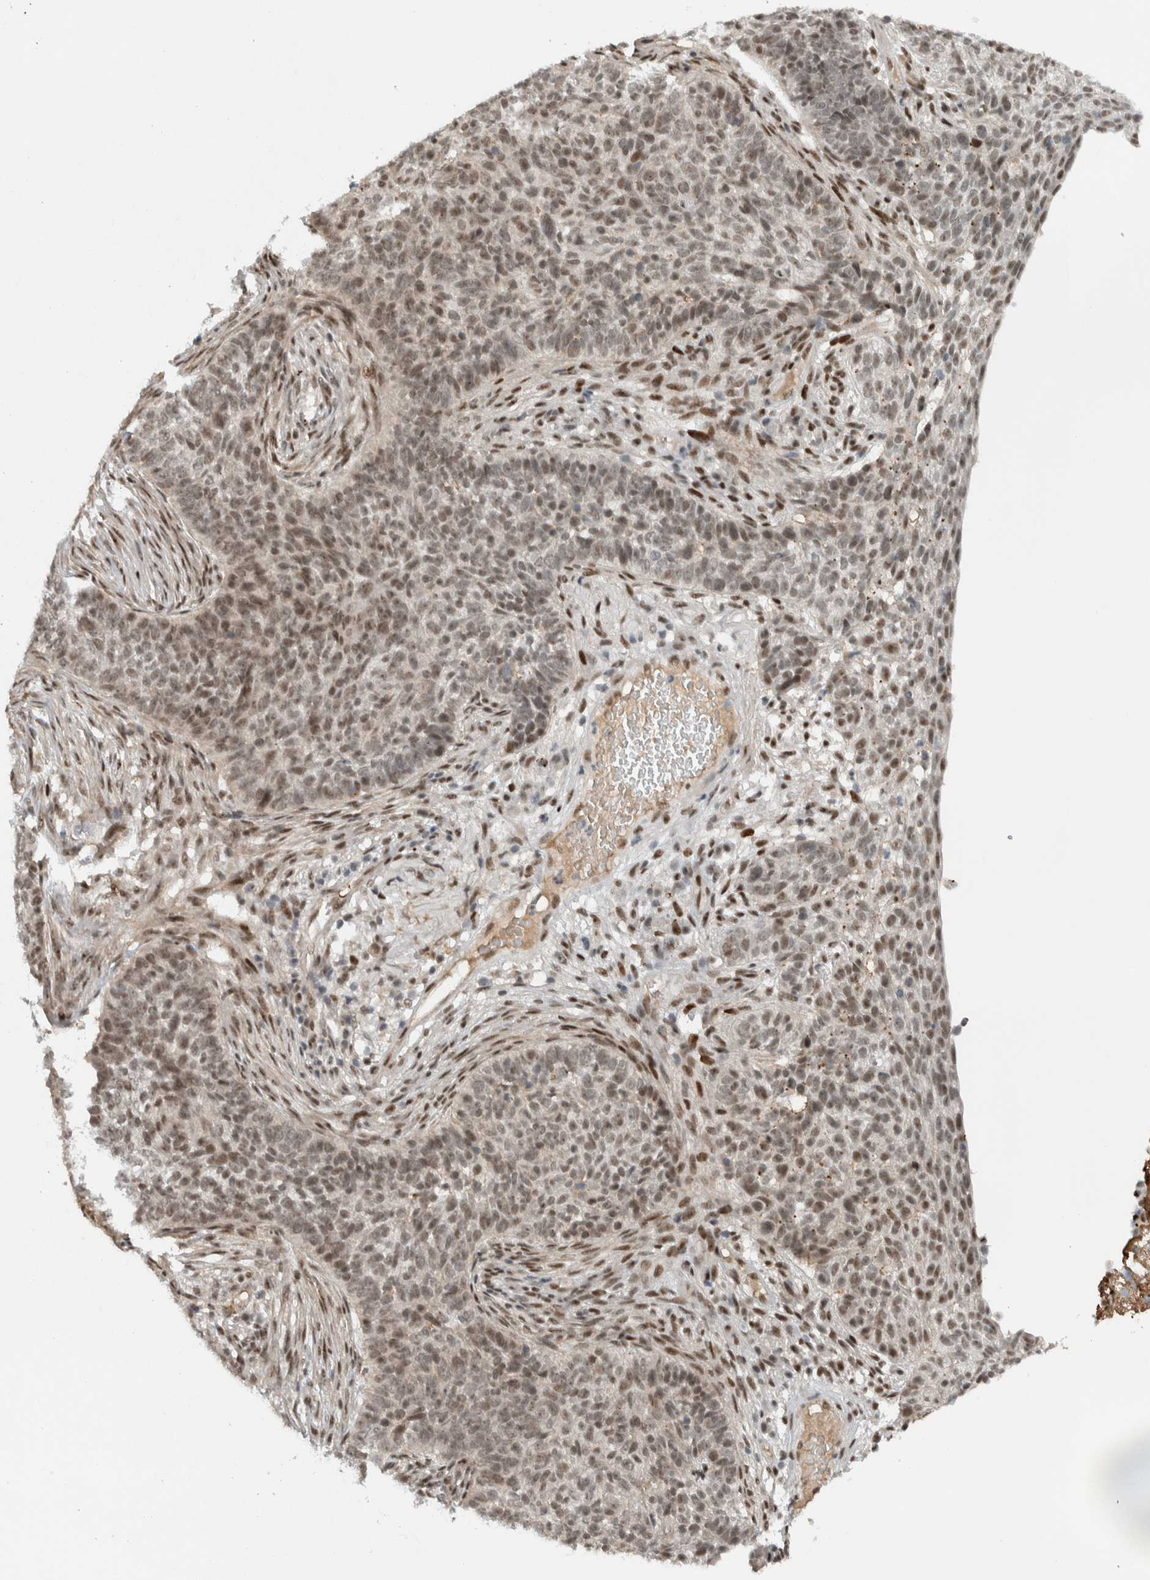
{"staining": {"intensity": "moderate", "quantity": ">75%", "location": "nuclear"}, "tissue": "skin cancer", "cell_type": "Tumor cells", "image_type": "cancer", "snomed": [{"axis": "morphology", "description": "Basal cell carcinoma"}, {"axis": "topography", "description": "Skin"}], "caption": "The image demonstrates a brown stain indicating the presence of a protein in the nuclear of tumor cells in skin basal cell carcinoma.", "gene": "ZFP91", "patient": {"sex": "male", "age": 85}}